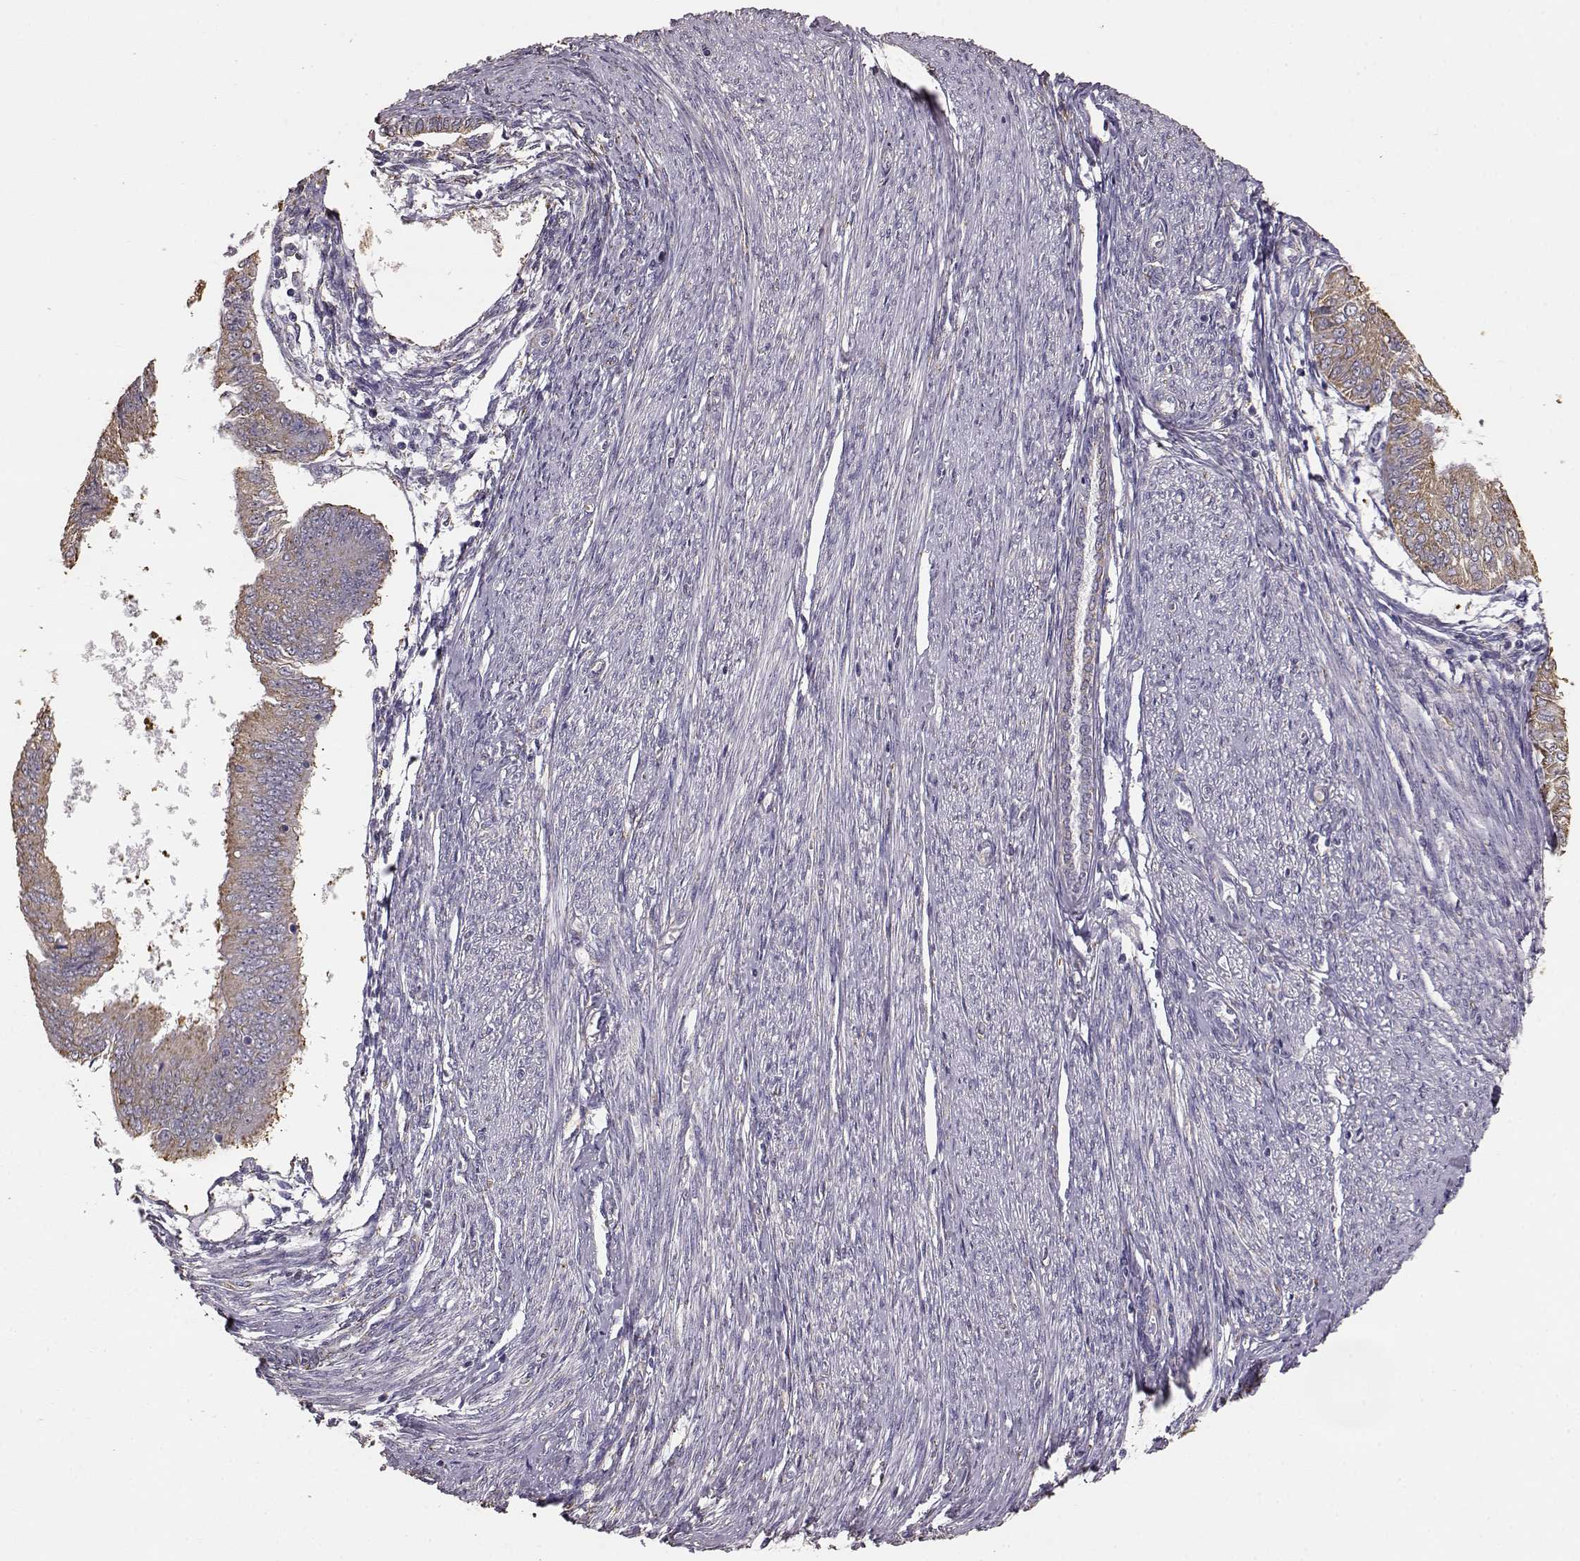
{"staining": {"intensity": "weak", "quantity": ">75%", "location": "cytoplasmic/membranous"}, "tissue": "endometrial cancer", "cell_type": "Tumor cells", "image_type": "cancer", "snomed": [{"axis": "morphology", "description": "Adenocarcinoma, NOS"}, {"axis": "topography", "description": "Endometrium"}], "caption": "Protein expression analysis of endometrial cancer shows weak cytoplasmic/membranous staining in about >75% of tumor cells.", "gene": "GABRG3", "patient": {"sex": "female", "age": 58}}